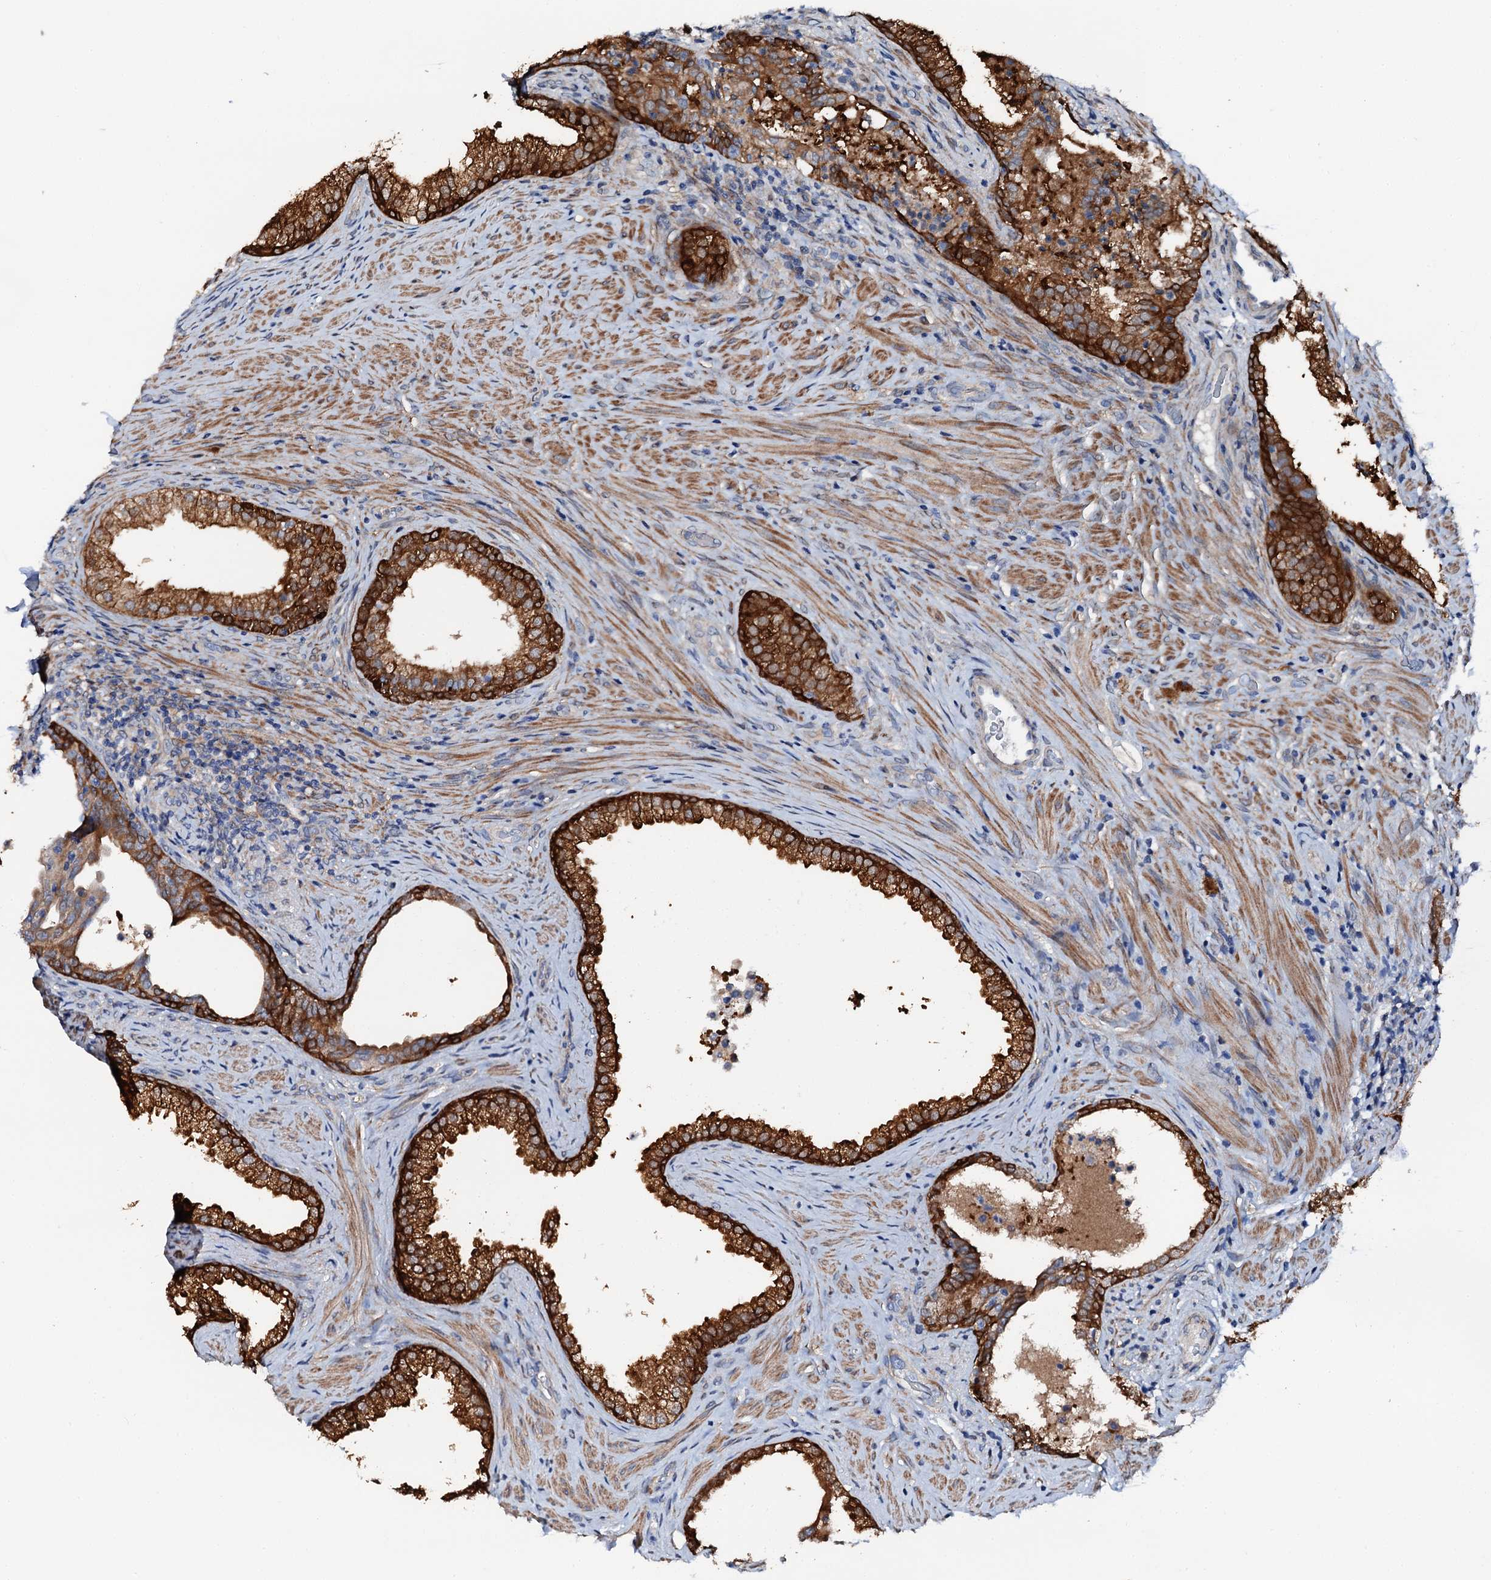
{"staining": {"intensity": "strong", "quantity": ">75%", "location": "cytoplasmic/membranous"}, "tissue": "prostate", "cell_type": "Glandular cells", "image_type": "normal", "snomed": [{"axis": "morphology", "description": "Normal tissue, NOS"}, {"axis": "topography", "description": "Prostate"}], "caption": "Immunohistochemical staining of normal prostate displays high levels of strong cytoplasmic/membranous expression in about >75% of glandular cells.", "gene": "GFOD2", "patient": {"sex": "male", "age": 76}}